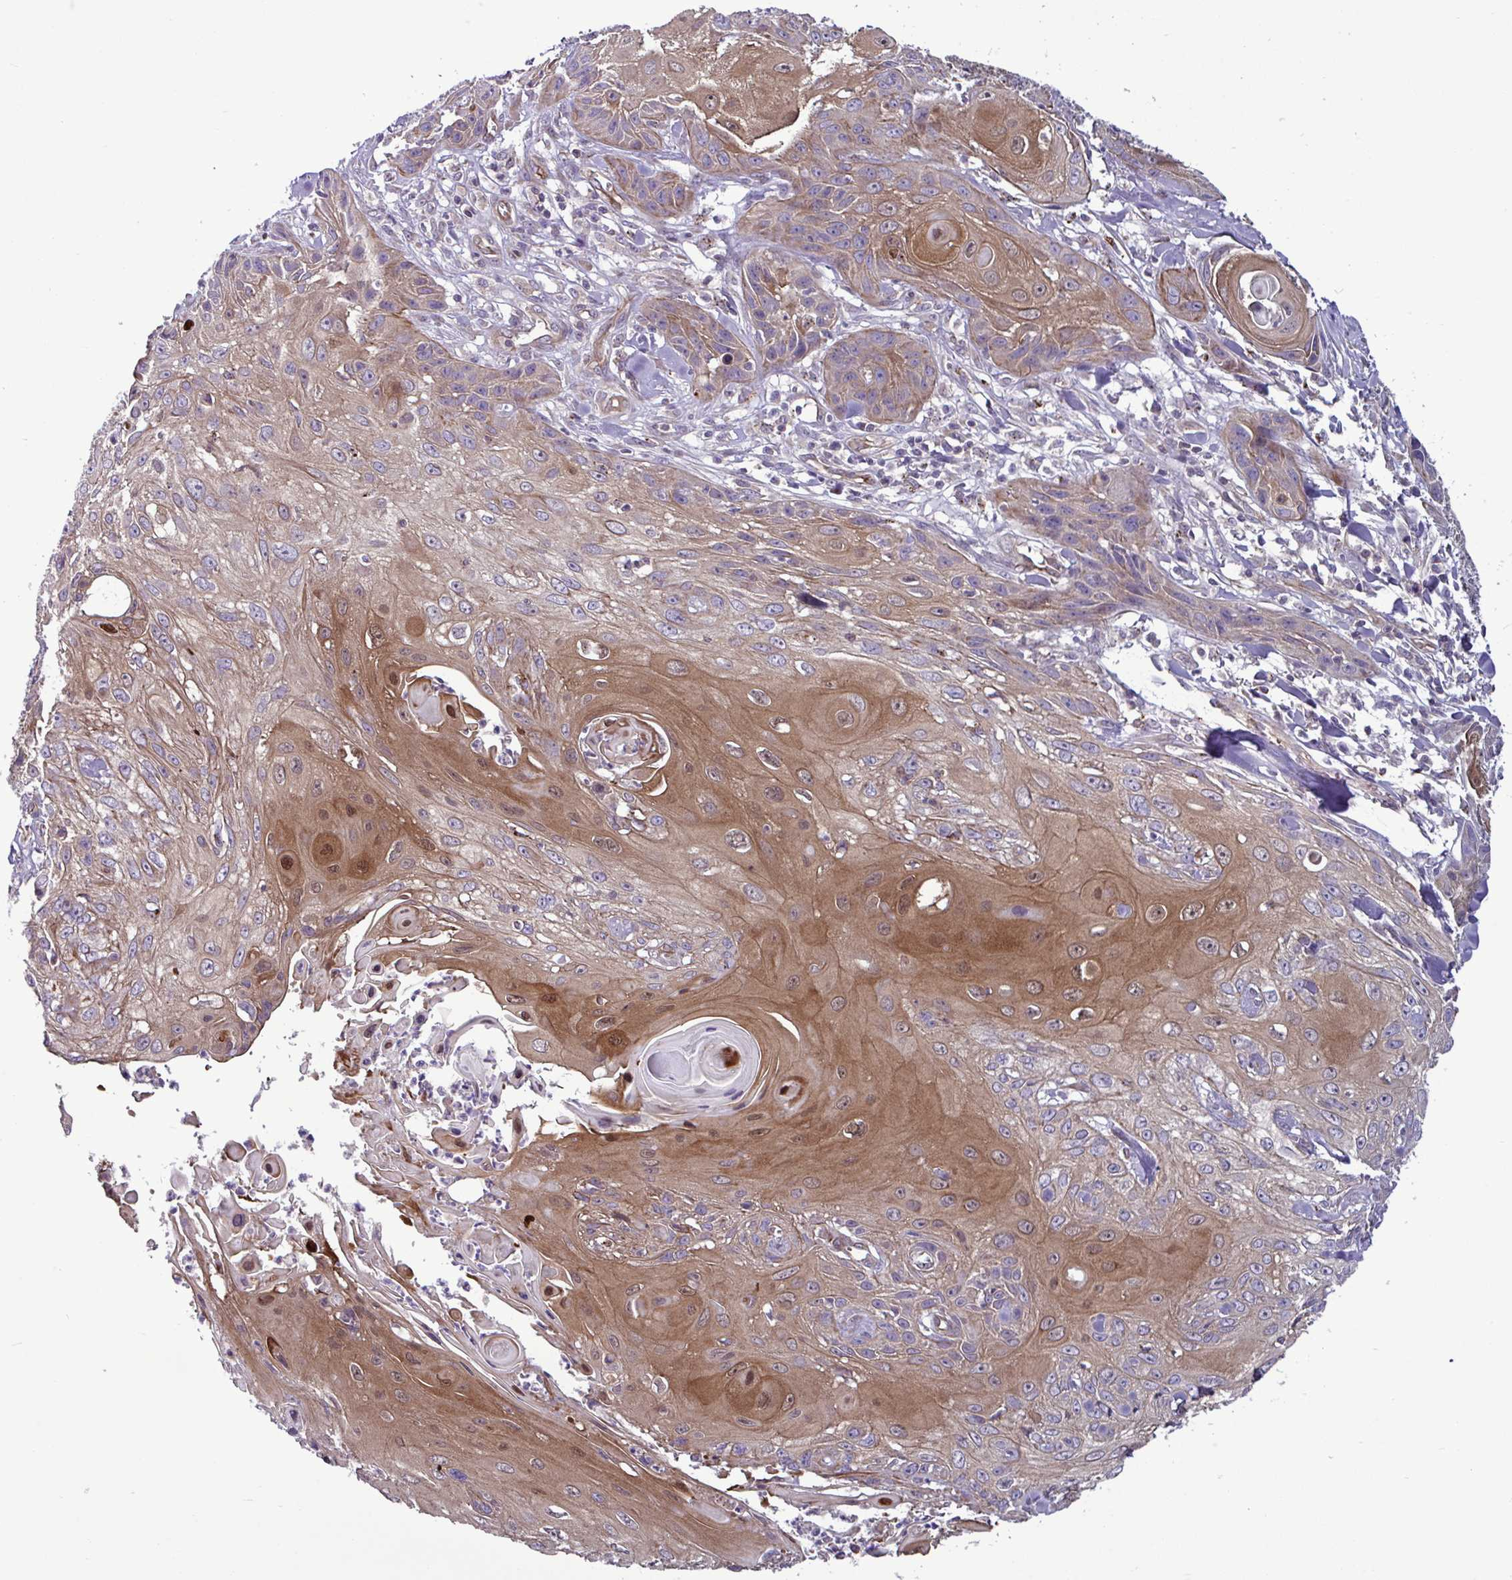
{"staining": {"intensity": "moderate", "quantity": "25%-75%", "location": "cytoplasmic/membranous,nuclear"}, "tissue": "skin cancer", "cell_type": "Tumor cells", "image_type": "cancer", "snomed": [{"axis": "morphology", "description": "Squamous cell carcinoma, NOS"}, {"axis": "topography", "description": "Skin"}, {"axis": "topography", "description": "Vulva"}], "caption": "Skin cancer (squamous cell carcinoma) tissue demonstrates moderate cytoplasmic/membranous and nuclear staining in about 25%-75% of tumor cells, visualized by immunohistochemistry.", "gene": "GLTP", "patient": {"sex": "female", "age": 83}}